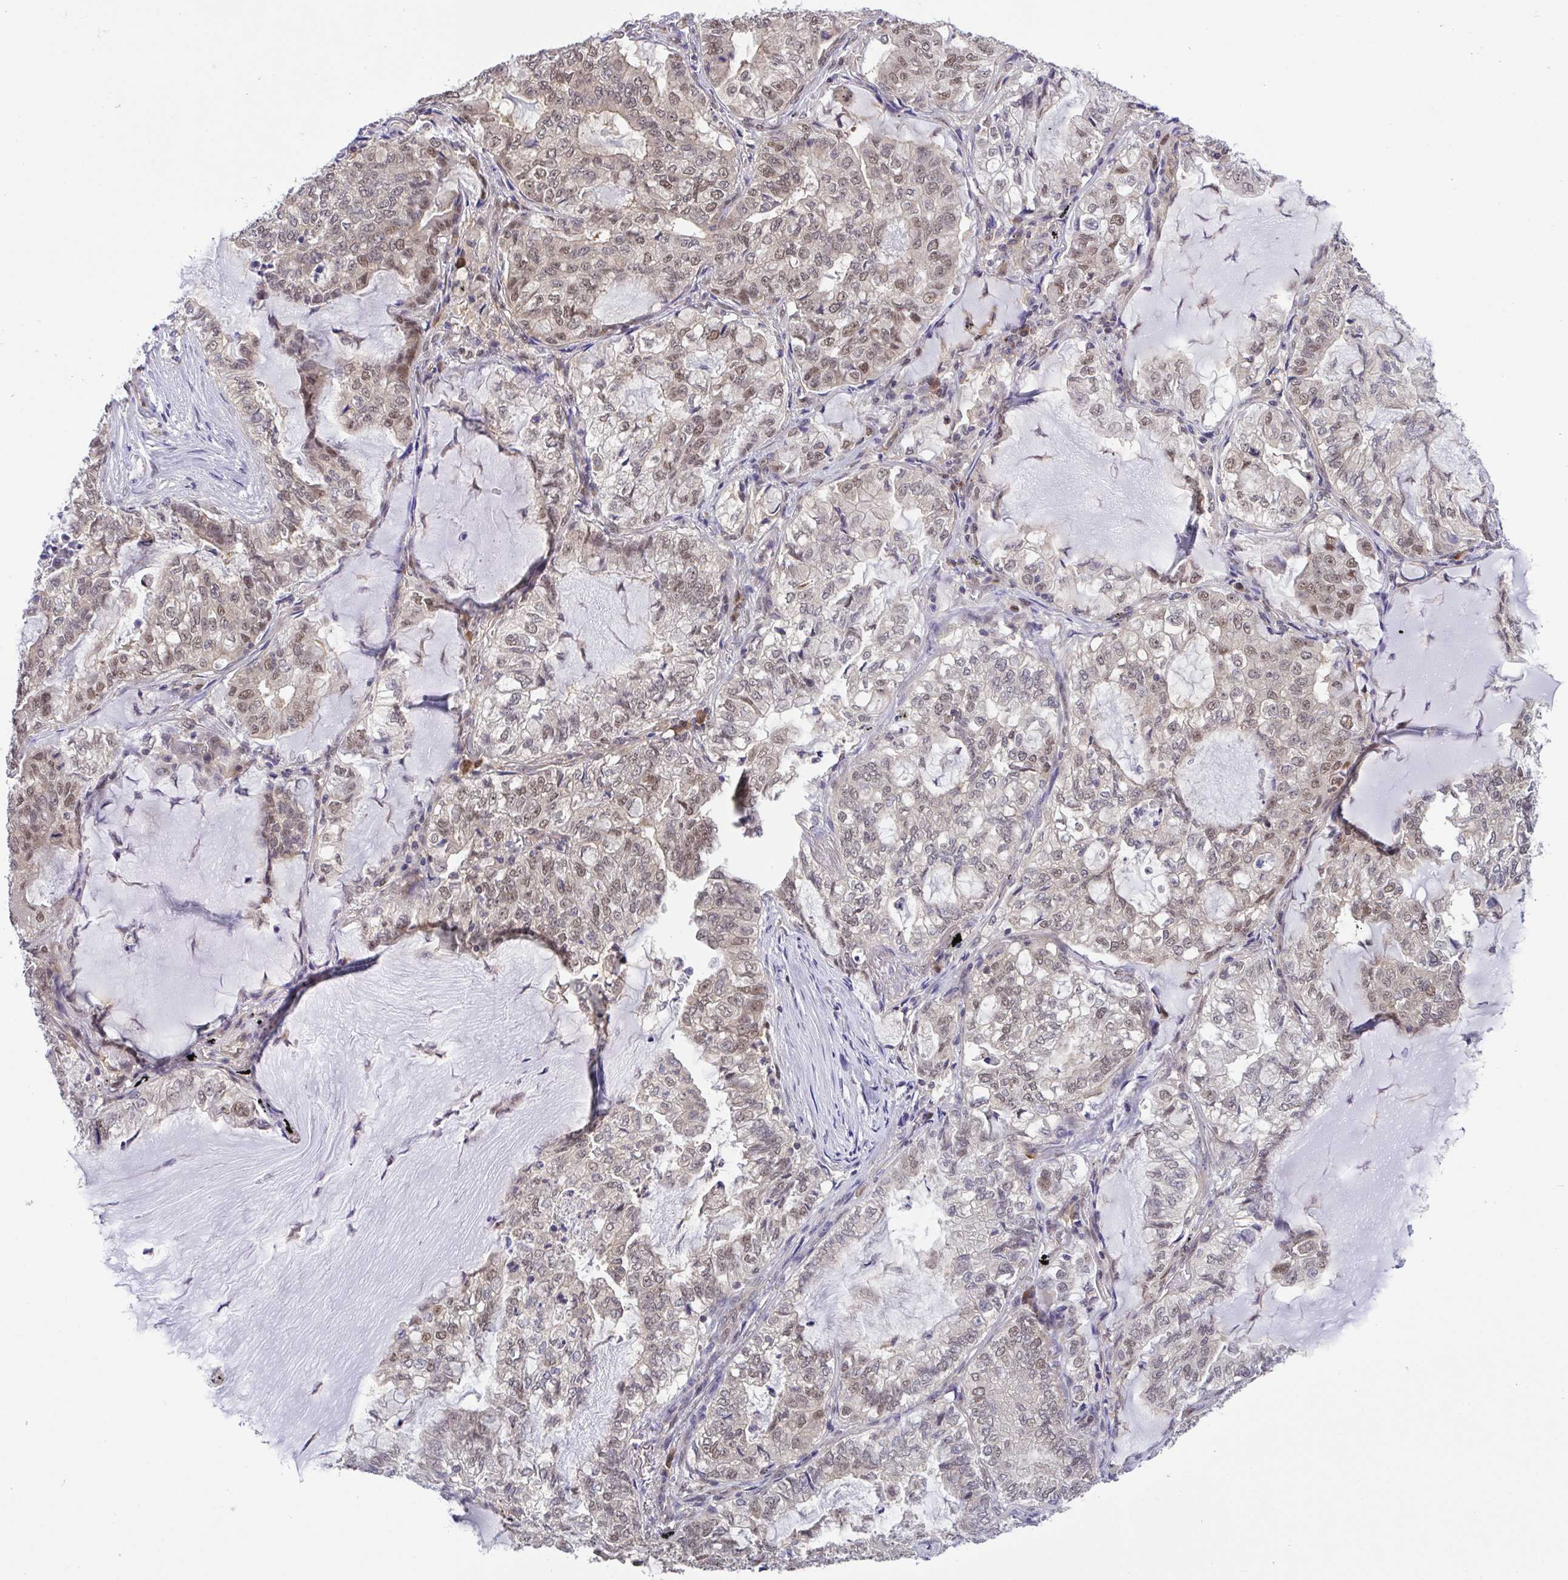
{"staining": {"intensity": "moderate", "quantity": "<25%", "location": "nuclear"}, "tissue": "lung cancer", "cell_type": "Tumor cells", "image_type": "cancer", "snomed": [{"axis": "morphology", "description": "Adenocarcinoma, NOS"}, {"axis": "topography", "description": "Lymph node"}, {"axis": "topography", "description": "Lung"}], "caption": "The immunohistochemical stain shows moderate nuclear expression in tumor cells of lung cancer tissue. Nuclei are stained in blue.", "gene": "ZNF444", "patient": {"sex": "male", "age": 66}}